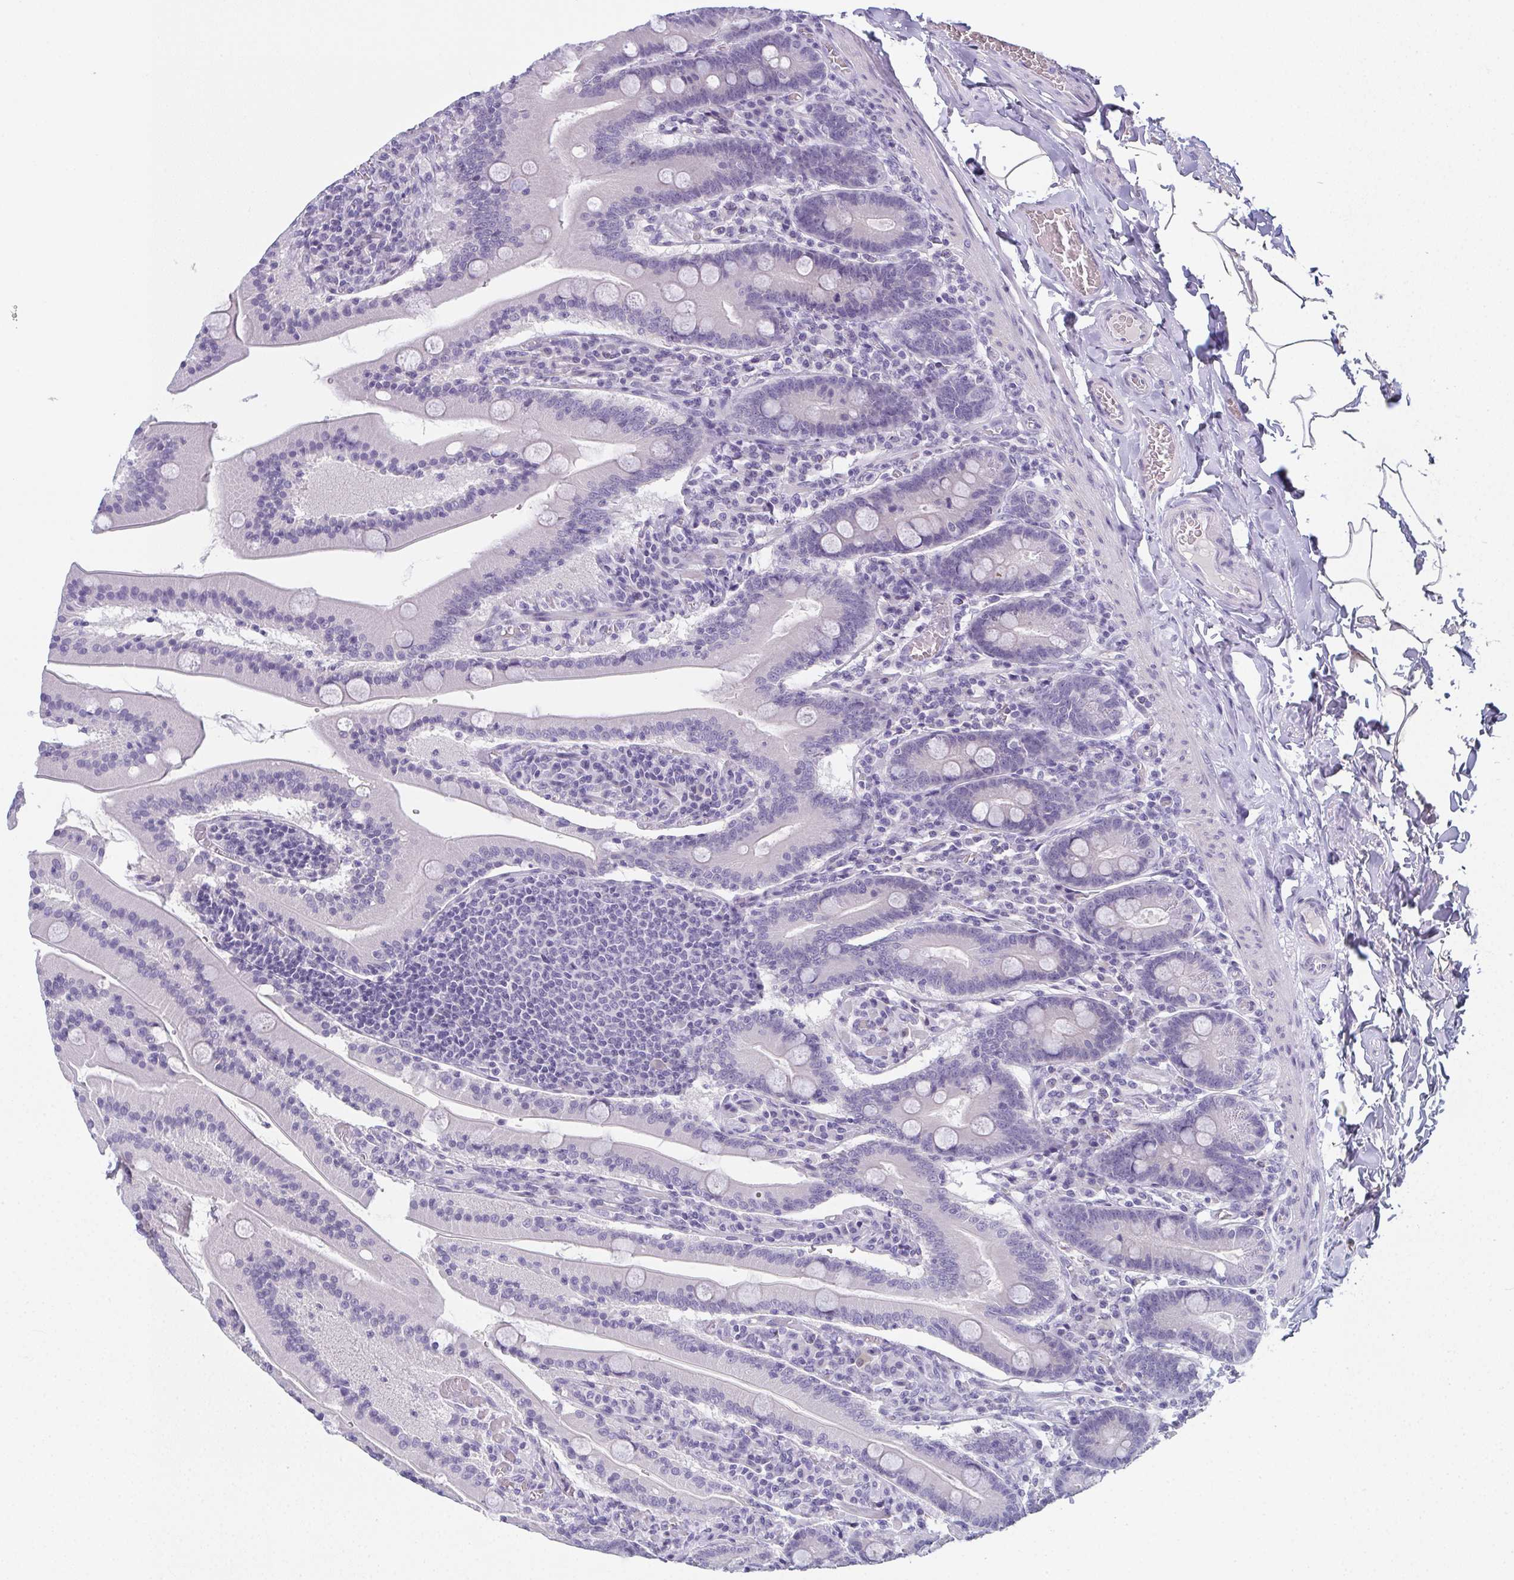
{"staining": {"intensity": "negative", "quantity": "none", "location": "none"}, "tissue": "small intestine", "cell_type": "Glandular cells", "image_type": "normal", "snomed": [{"axis": "morphology", "description": "Normal tissue, NOS"}, {"axis": "topography", "description": "Small intestine"}], "caption": "Immunohistochemistry (IHC) of normal small intestine demonstrates no staining in glandular cells.", "gene": "SLC36A2", "patient": {"sex": "male", "age": 37}}